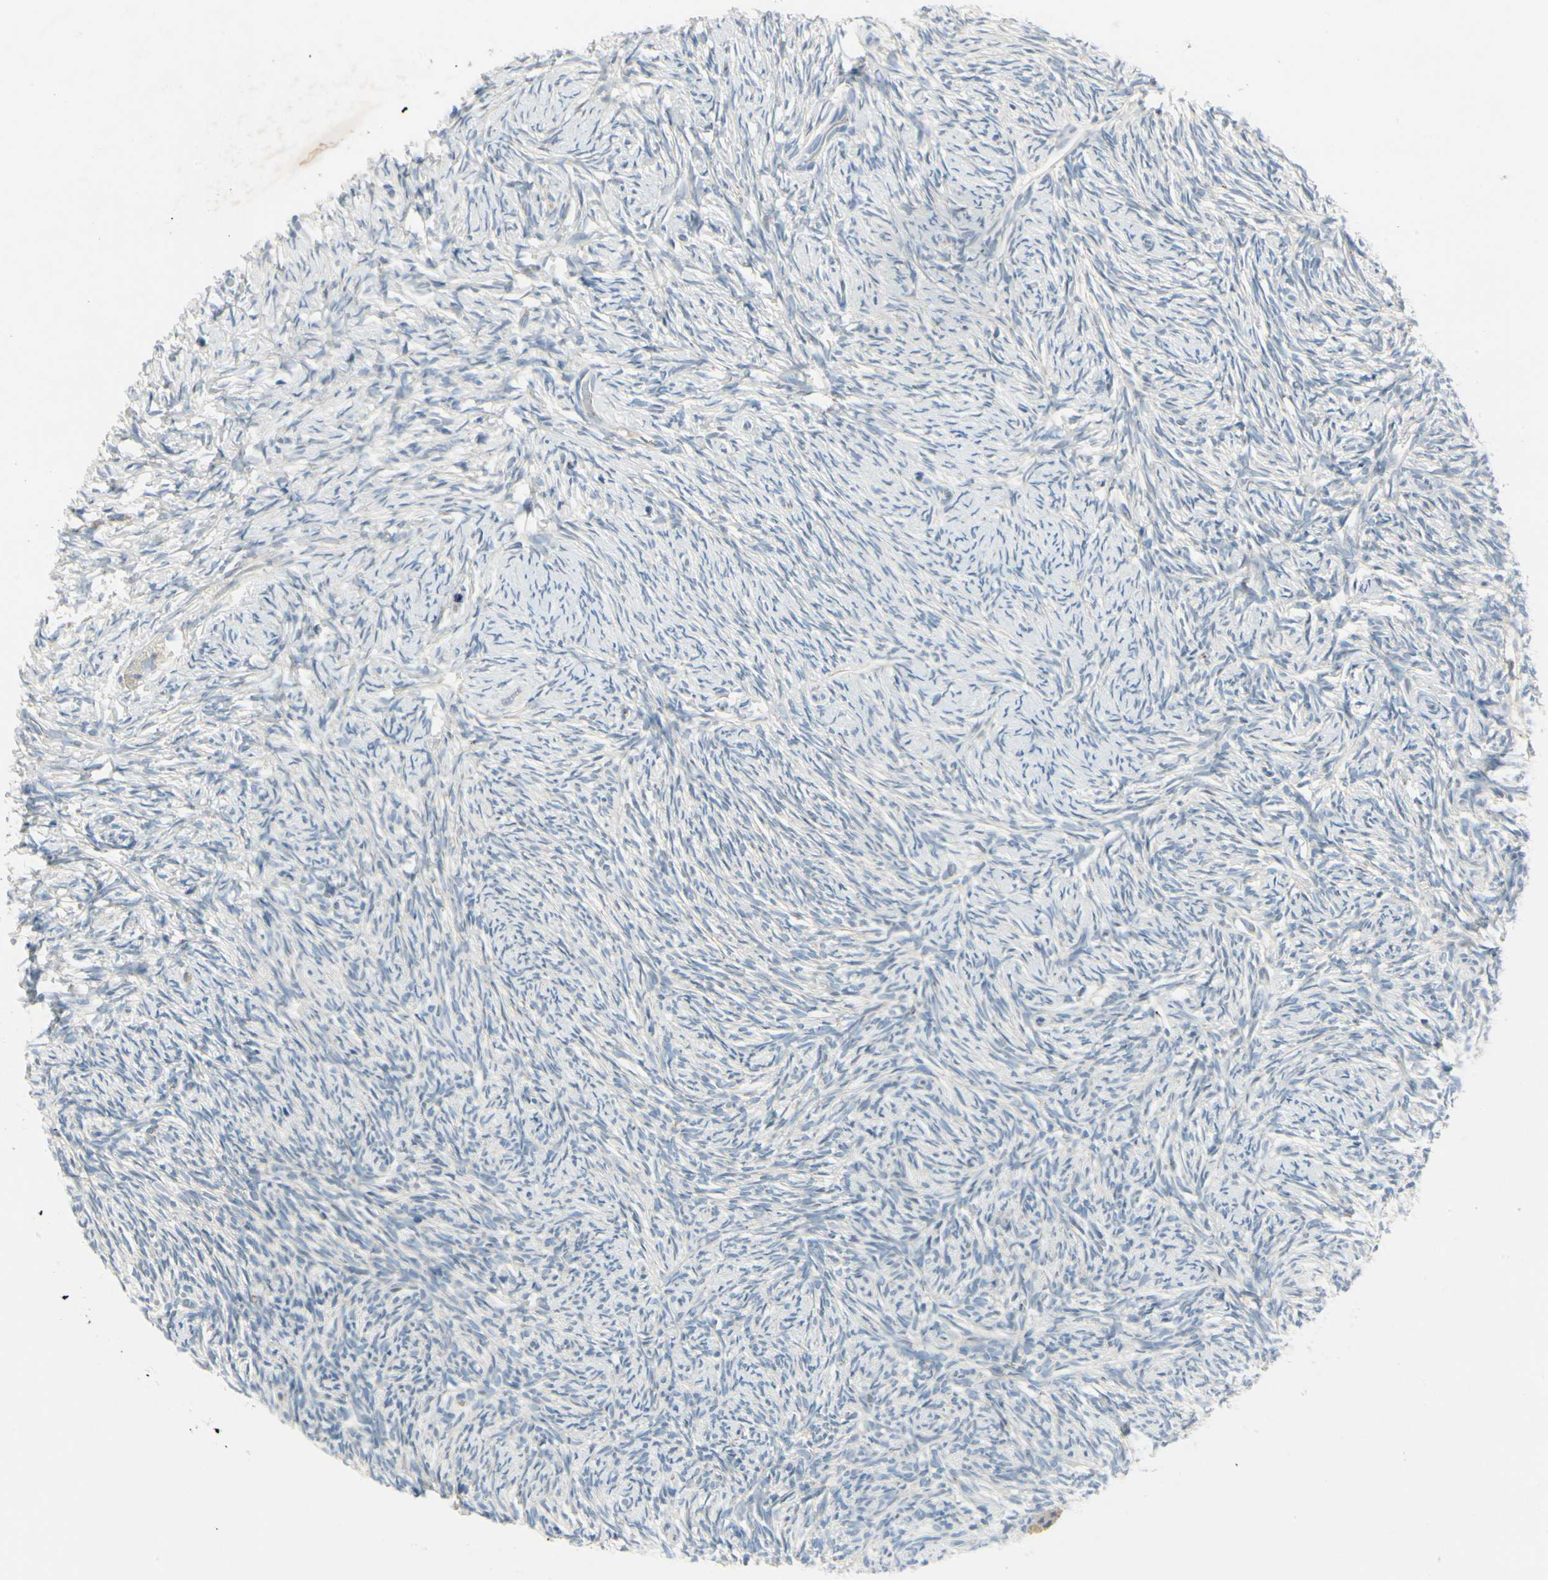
{"staining": {"intensity": "negative", "quantity": "none", "location": "none"}, "tissue": "ovary", "cell_type": "Ovarian stroma cells", "image_type": "normal", "snomed": [{"axis": "morphology", "description": "Normal tissue, NOS"}, {"axis": "topography", "description": "Ovary"}], "caption": "Immunohistochemical staining of unremarkable human ovary demonstrates no significant staining in ovarian stroma cells.", "gene": "MANSC1", "patient": {"sex": "female", "age": 60}}